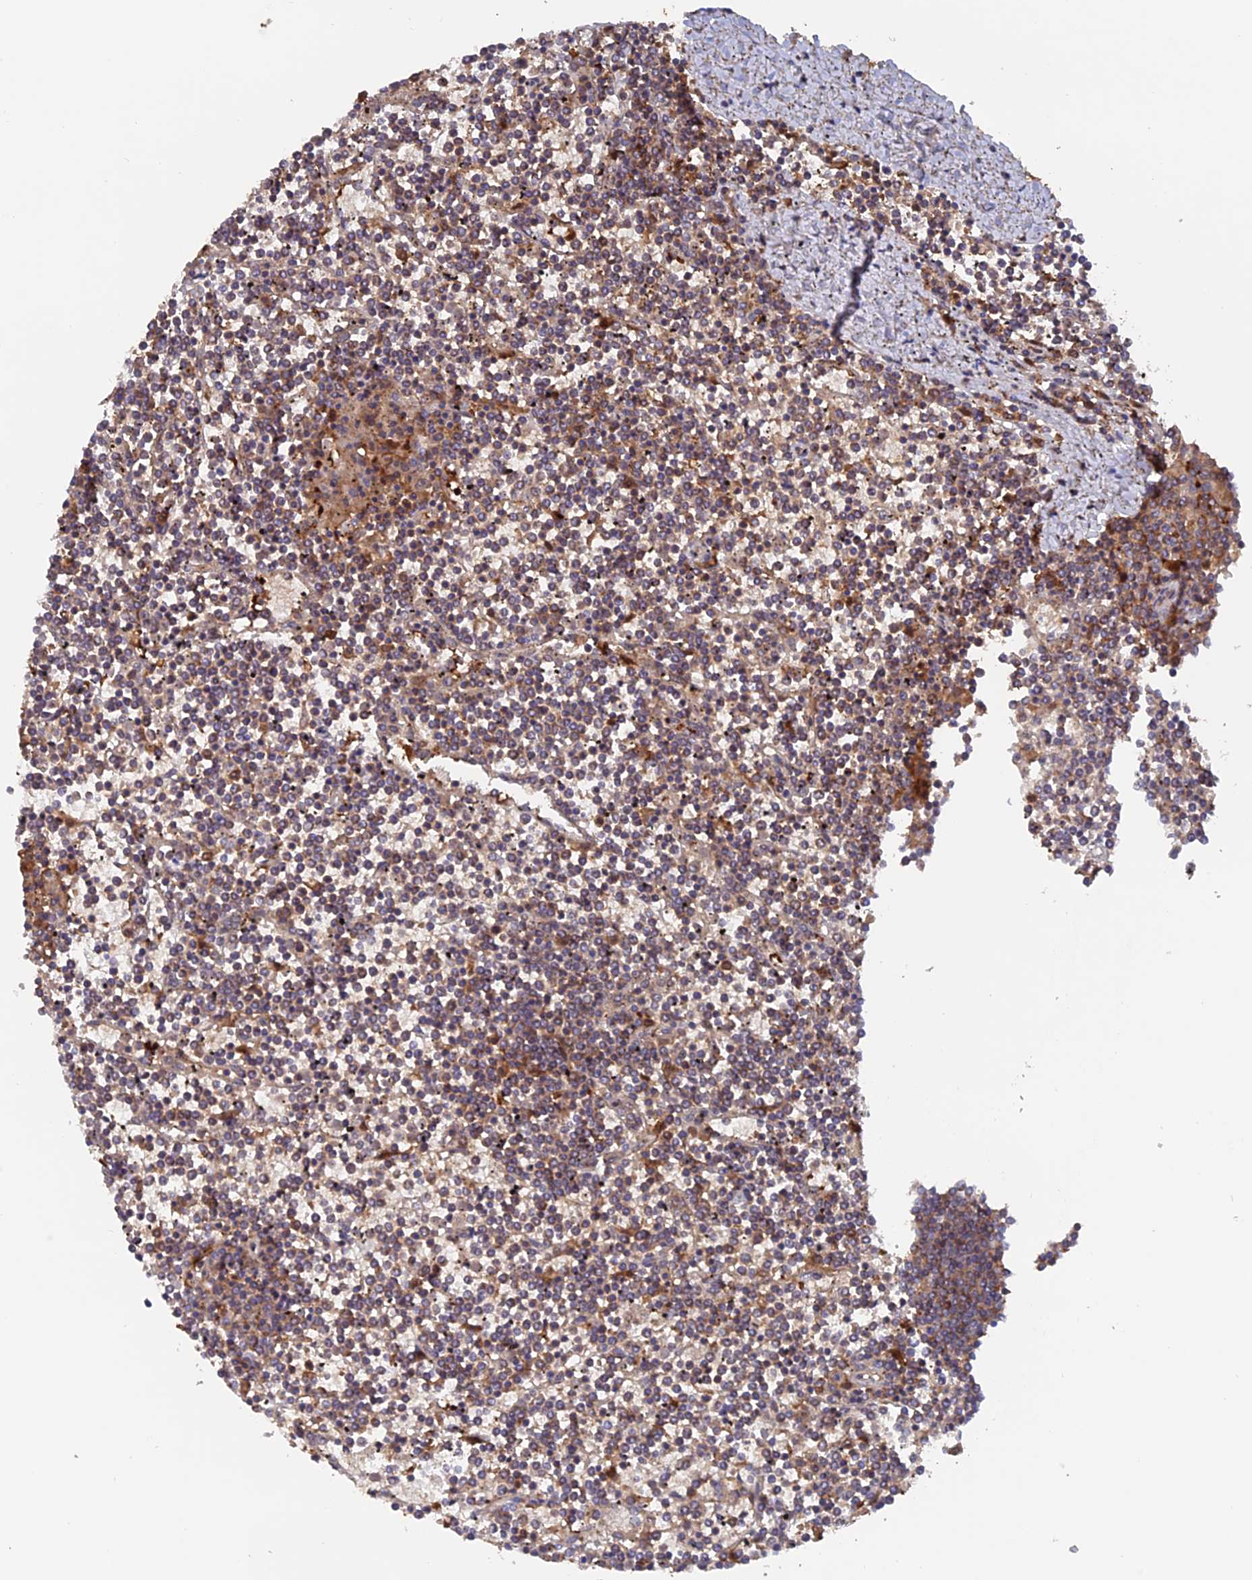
{"staining": {"intensity": "weak", "quantity": "<25%", "location": "cytoplasmic/membranous"}, "tissue": "lymphoma", "cell_type": "Tumor cells", "image_type": "cancer", "snomed": [{"axis": "morphology", "description": "Malignant lymphoma, non-Hodgkin's type, Low grade"}, {"axis": "topography", "description": "Spleen"}], "caption": "Immunohistochemistry (IHC) micrograph of low-grade malignant lymphoma, non-Hodgkin's type stained for a protein (brown), which shows no staining in tumor cells. (DAB IHC with hematoxylin counter stain).", "gene": "DTYMK", "patient": {"sex": "female", "age": 19}}